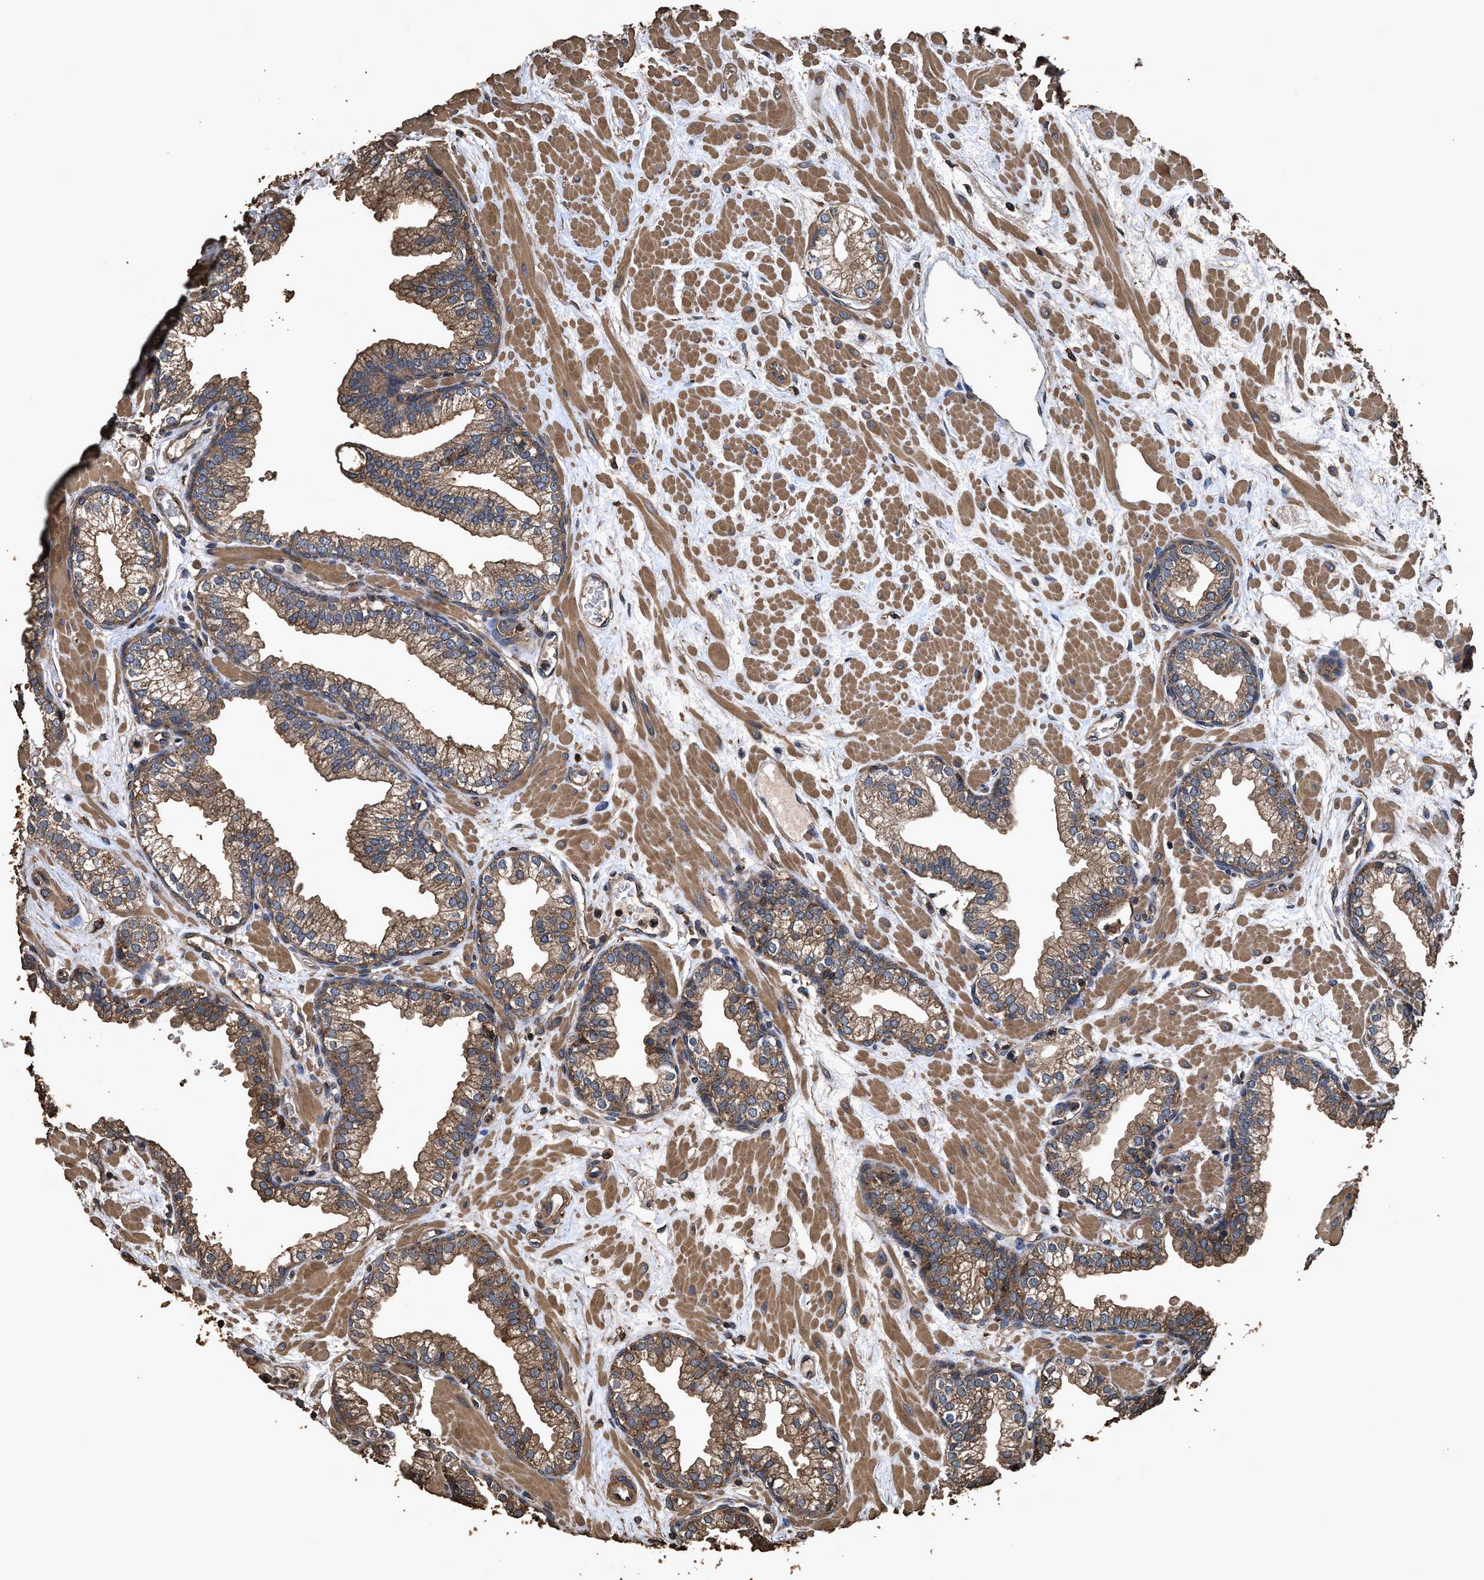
{"staining": {"intensity": "moderate", "quantity": ">75%", "location": "cytoplasmic/membranous"}, "tissue": "prostate", "cell_type": "Glandular cells", "image_type": "normal", "snomed": [{"axis": "morphology", "description": "Normal tissue, NOS"}, {"axis": "morphology", "description": "Urothelial carcinoma, Low grade"}, {"axis": "topography", "description": "Urinary bladder"}, {"axis": "topography", "description": "Prostate"}], "caption": "Prostate stained with a brown dye displays moderate cytoplasmic/membranous positive positivity in about >75% of glandular cells.", "gene": "ZMYND19", "patient": {"sex": "male", "age": 60}}